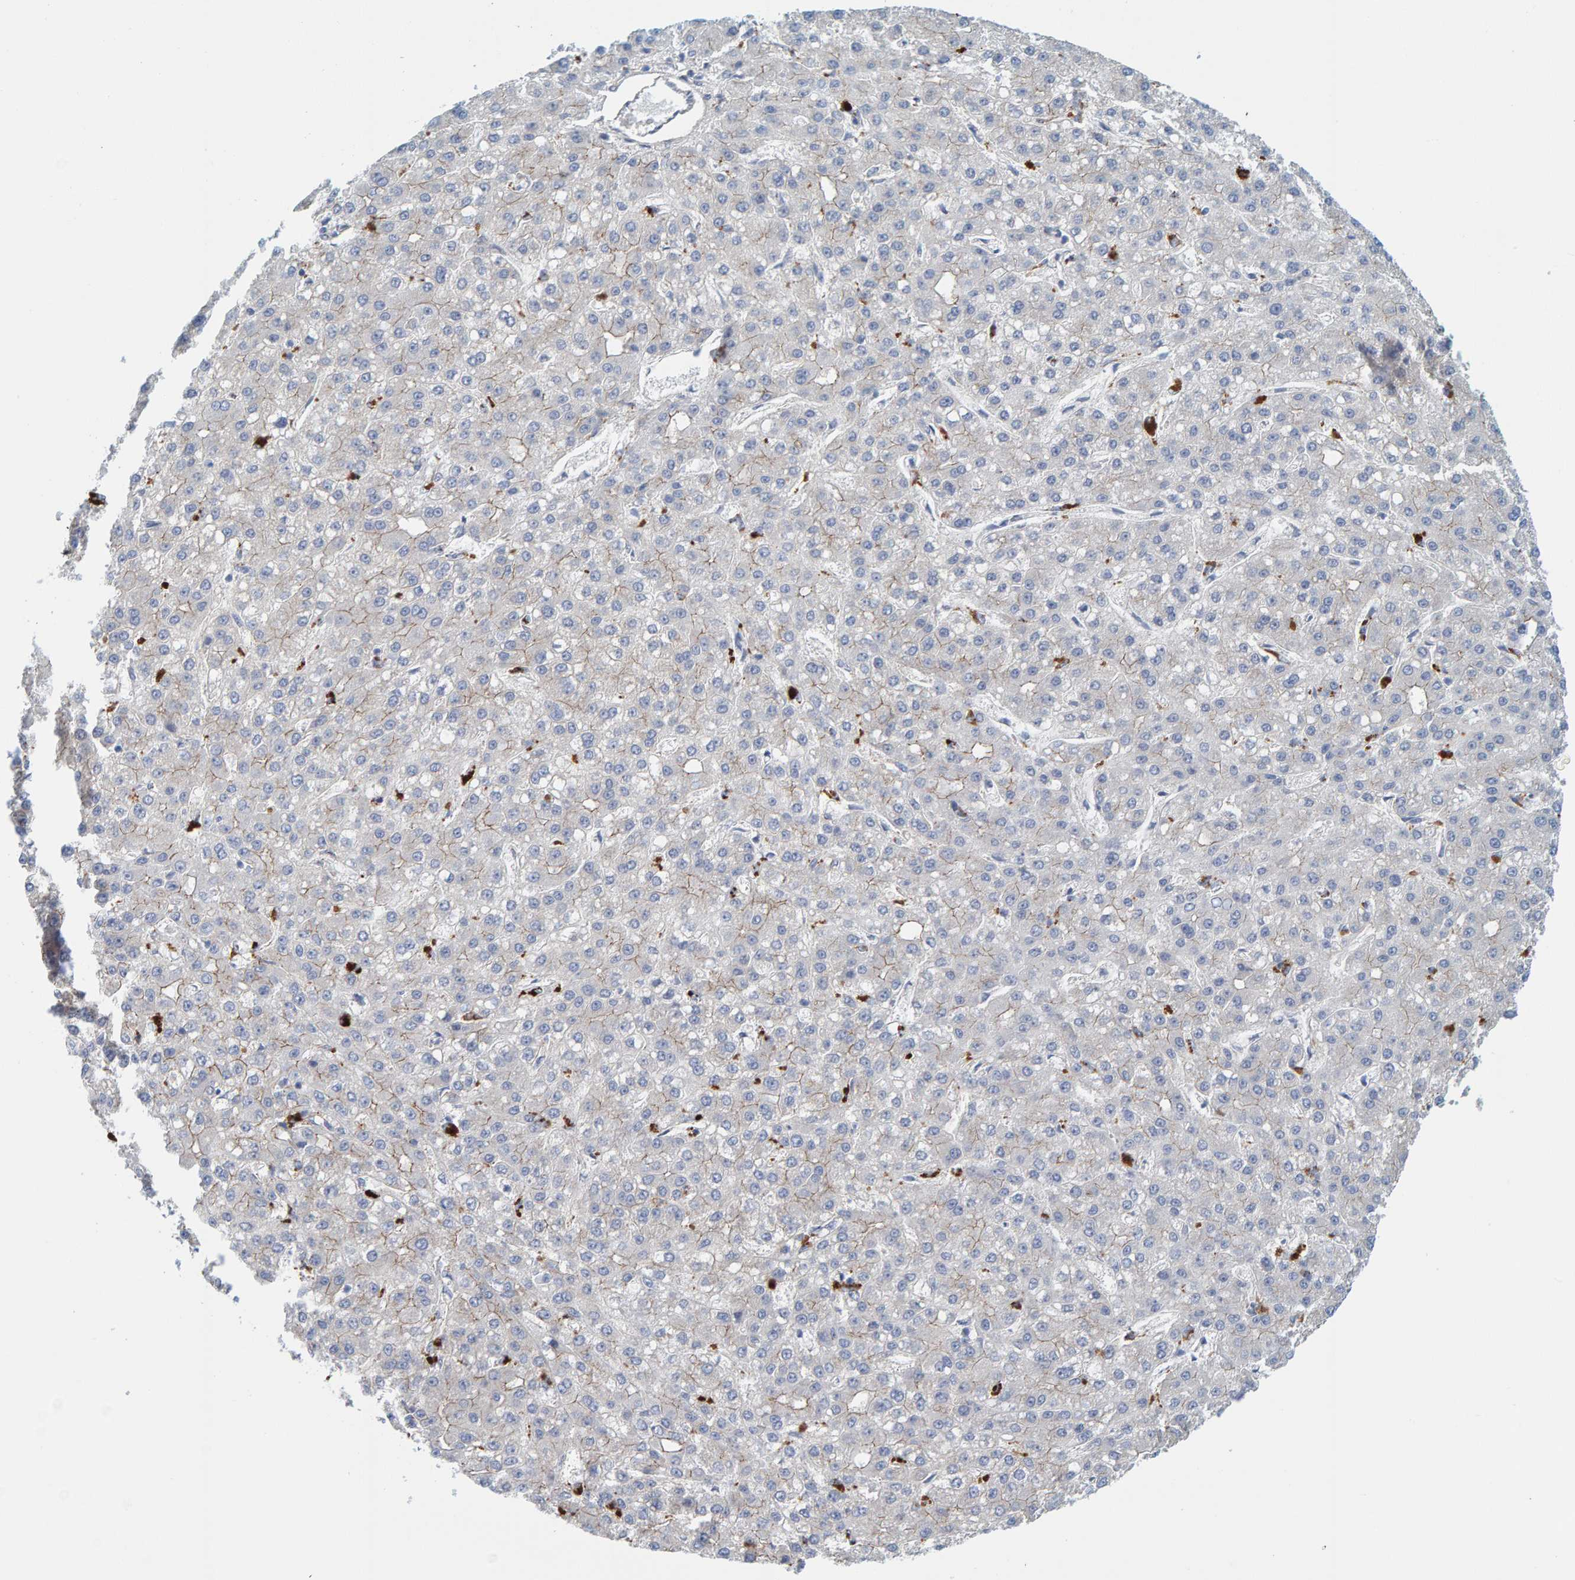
{"staining": {"intensity": "weak", "quantity": "<25%", "location": "cytoplasmic/membranous"}, "tissue": "liver cancer", "cell_type": "Tumor cells", "image_type": "cancer", "snomed": [{"axis": "morphology", "description": "Carcinoma, Hepatocellular, NOS"}, {"axis": "topography", "description": "Liver"}], "caption": "Tumor cells show no significant positivity in hepatocellular carcinoma (liver).", "gene": "KRBA2", "patient": {"sex": "male", "age": 67}}